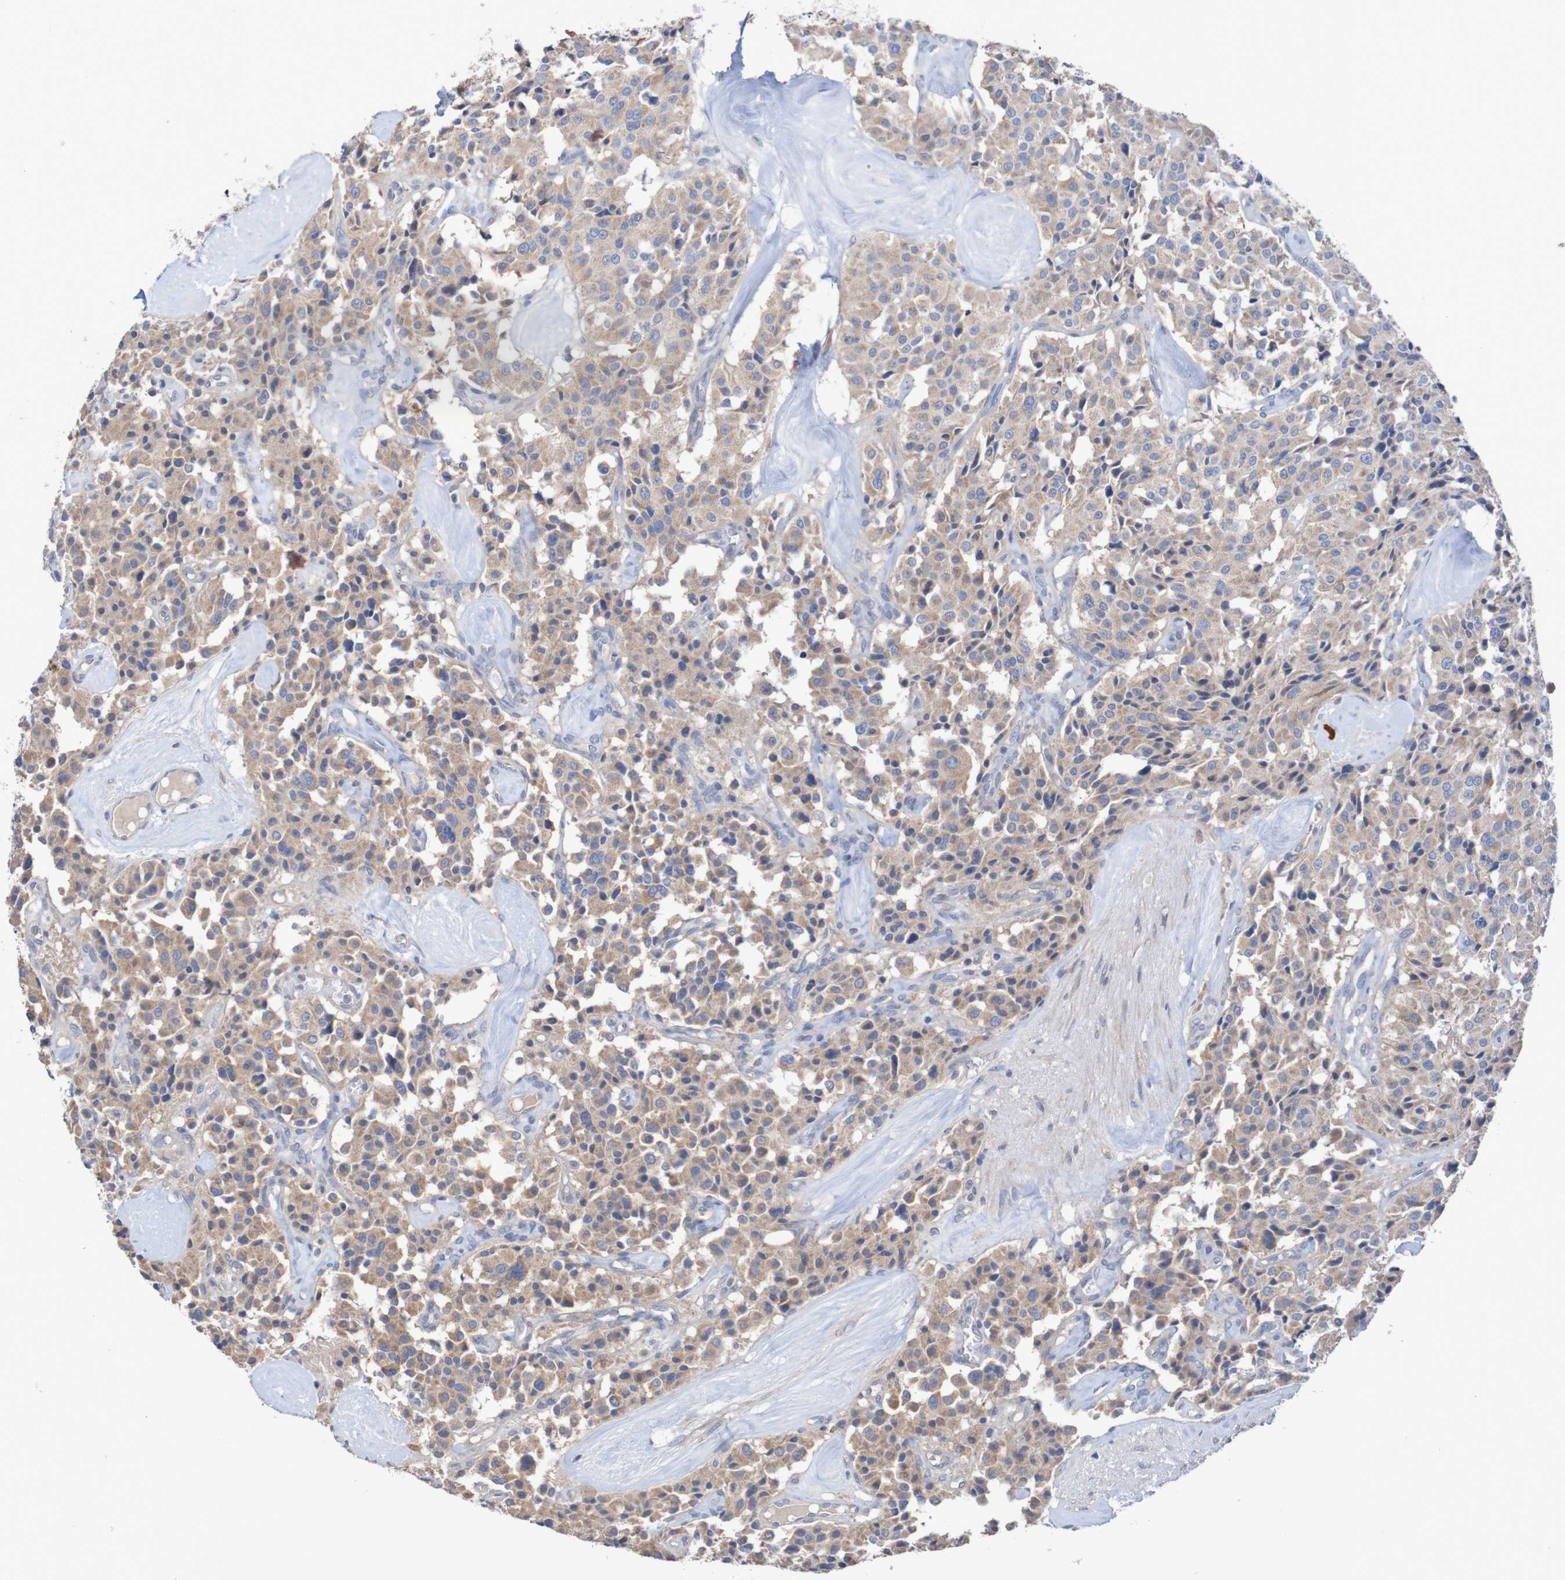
{"staining": {"intensity": "weak", "quantity": ">75%", "location": "cytoplasmic/membranous"}, "tissue": "carcinoid", "cell_type": "Tumor cells", "image_type": "cancer", "snomed": [{"axis": "morphology", "description": "Carcinoid, malignant, NOS"}, {"axis": "topography", "description": "Lung"}], "caption": "The micrograph demonstrates immunohistochemical staining of malignant carcinoid. There is weak cytoplasmic/membranous positivity is identified in approximately >75% of tumor cells.", "gene": "PHYH", "patient": {"sex": "male", "age": 30}}